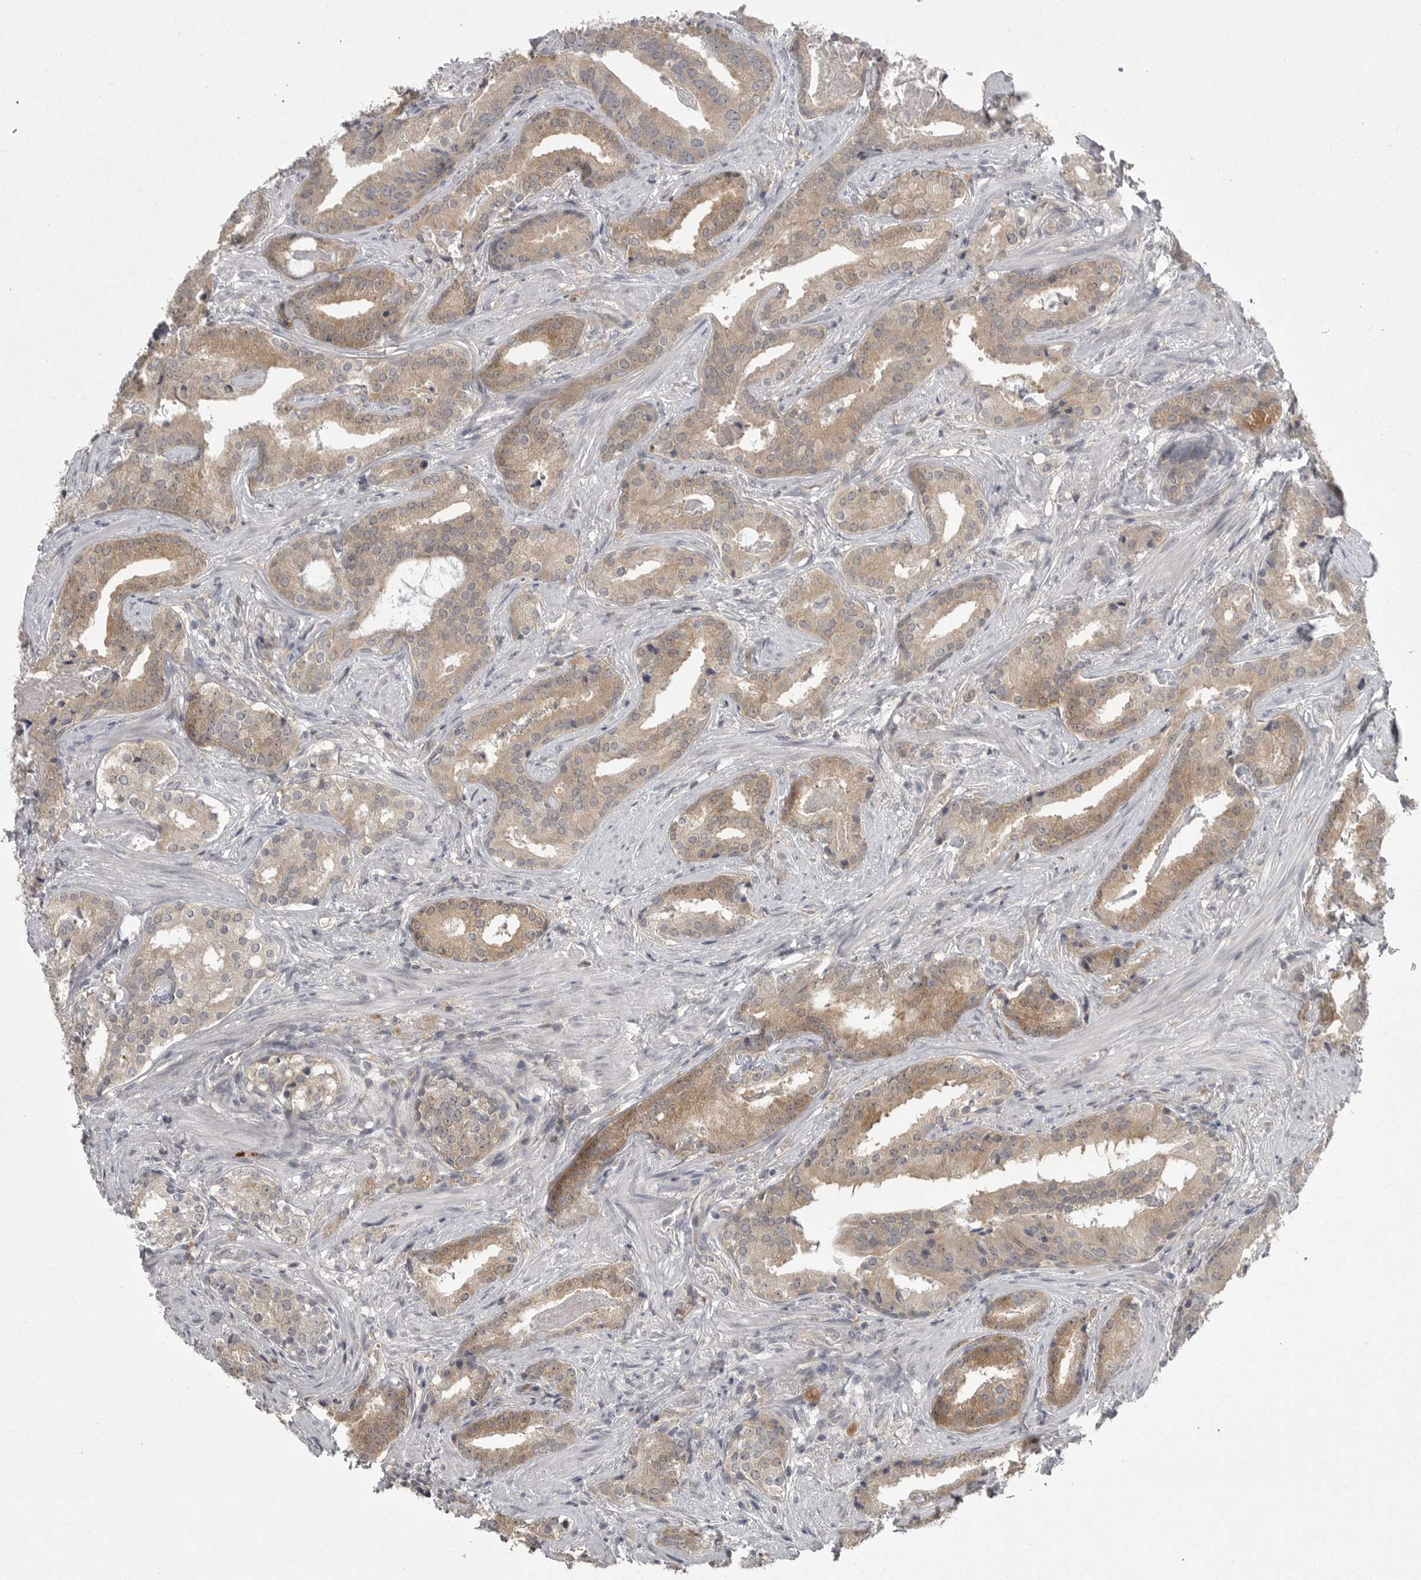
{"staining": {"intensity": "moderate", "quantity": ">75%", "location": "cytoplasmic/membranous"}, "tissue": "prostate cancer", "cell_type": "Tumor cells", "image_type": "cancer", "snomed": [{"axis": "morphology", "description": "Adenocarcinoma, Low grade"}, {"axis": "topography", "description": "Prostate"}], "caption": "An image of prostate cancer stained for a protein exhibits moderate cytoplasmic/membranous brown staining in tumor cells. The staining was performed using DAB, with brown indicating positive protein expression. Nuclei are stained blue with hematoxylin.", "gene": "PHF13", "patient": {"sex": "male", "age": 67}}